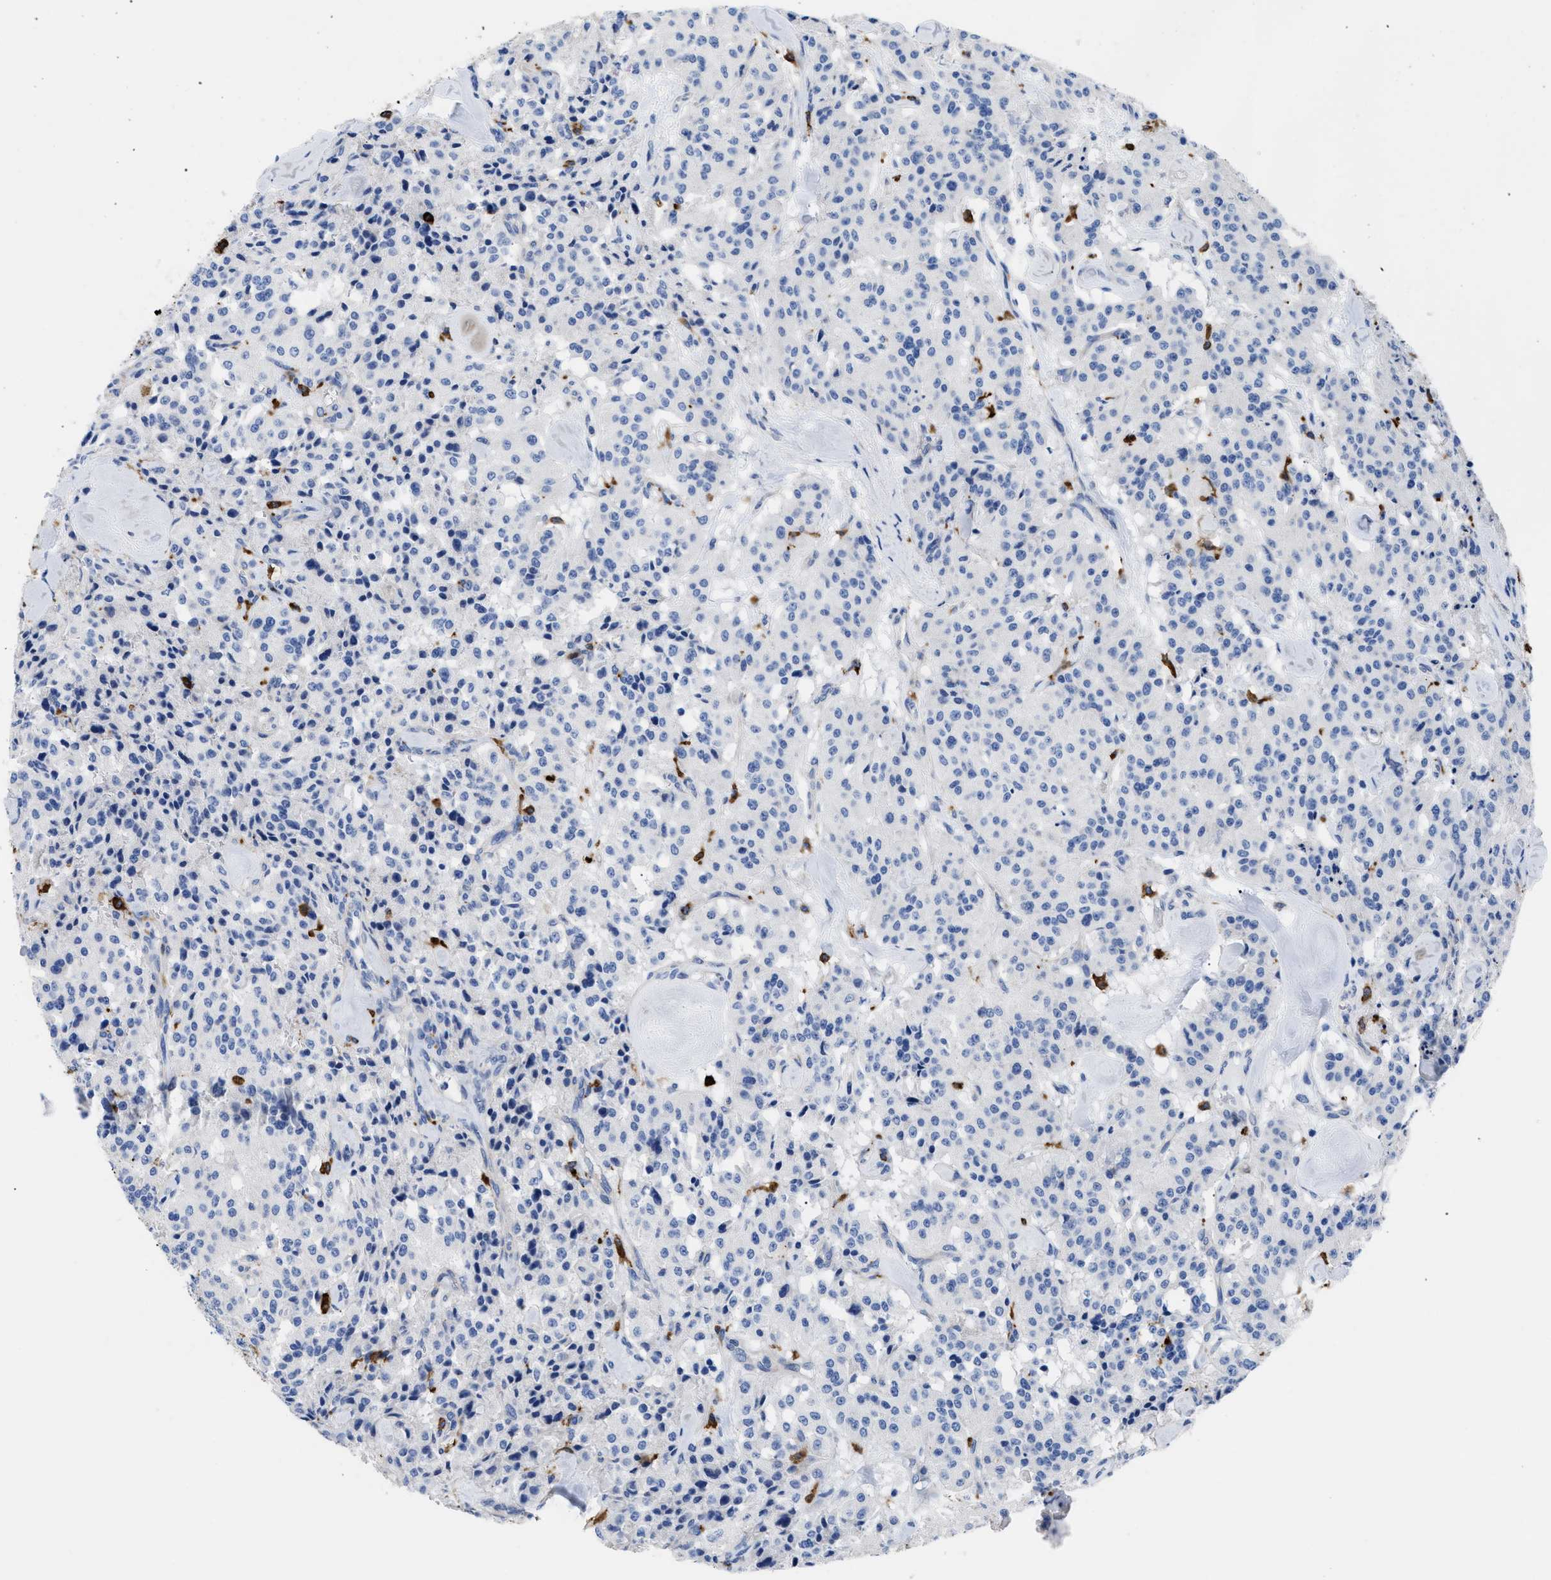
{"staining": {"intensity": "negative", "quantity": "none", "location": "none"}, "tissue": "carcinoid", "cell_type": "Tumor cells", "image_type": "cancer", "snomed": [{"axis": "morphology", "description": "Carcinoid, malignant, NOS"}, {"axis": "topography", "description": "Lung"}], "caption": "High magnification brightfield microscopy of carcinoid stained with DAB (3,3'-diaminobenzidine) (brown) and counterstained with hematoxylin (blue): tumor cells show no significant expression.", "gene": "HLA-DPA1", "patient": {"sex": "male", "age": 30}}